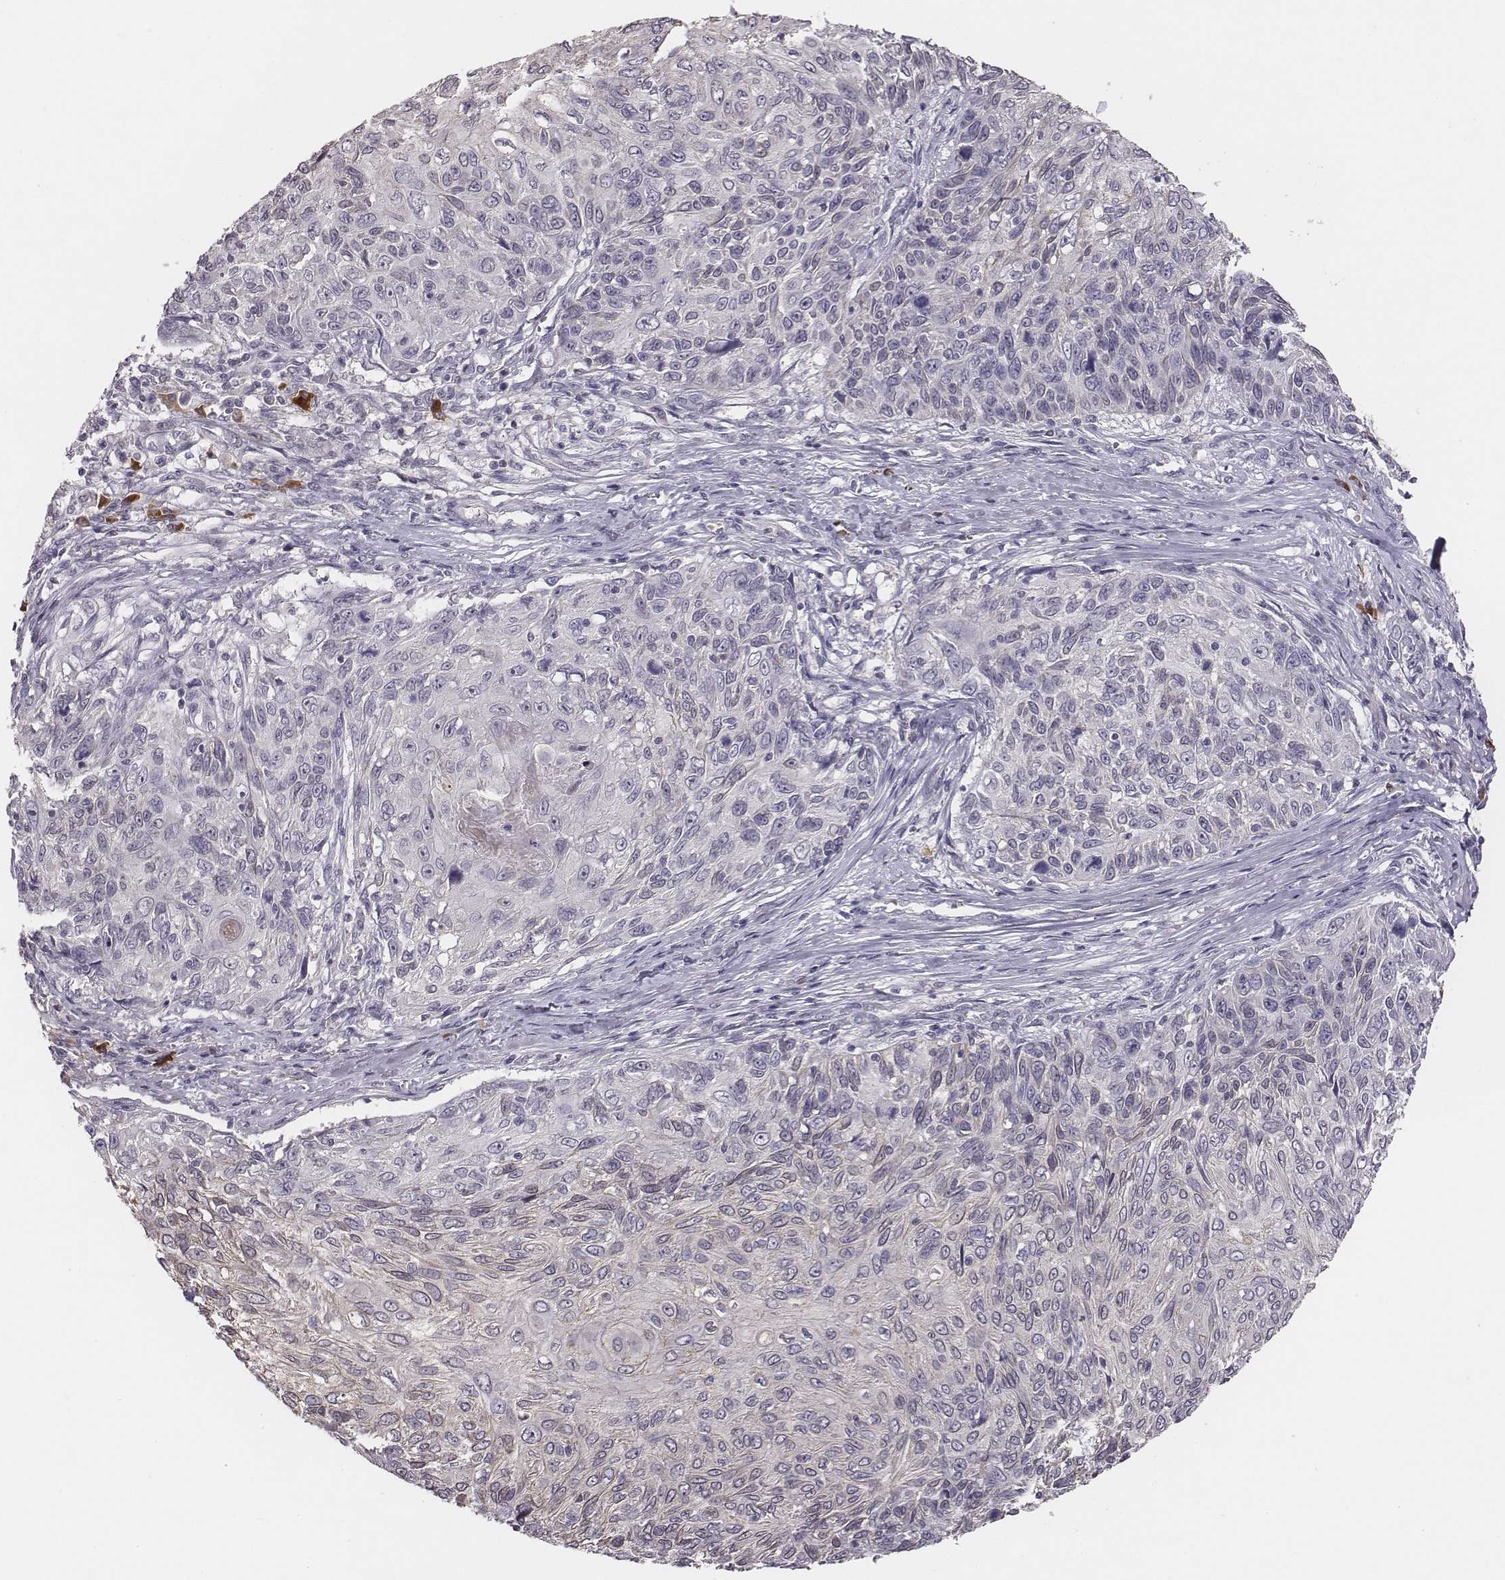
{"staining": {"intensity": "negative", "quantity": "none", "location": "none"}, "tissue": "skin cancer", "cell_type": "Tumor cells", "image_type": "cancer", "snomed": [{"axis": "morphology", "description": "Squamous cell carcinoma, NOS"}, {"axis": "topography", "description": "Skin"}], "caption": "Tumor cells show no significant positivity in squamous cell carcinoma (skin).", "gene": "SLC22A6", "patient": {"sex": "male", "age": 92}}